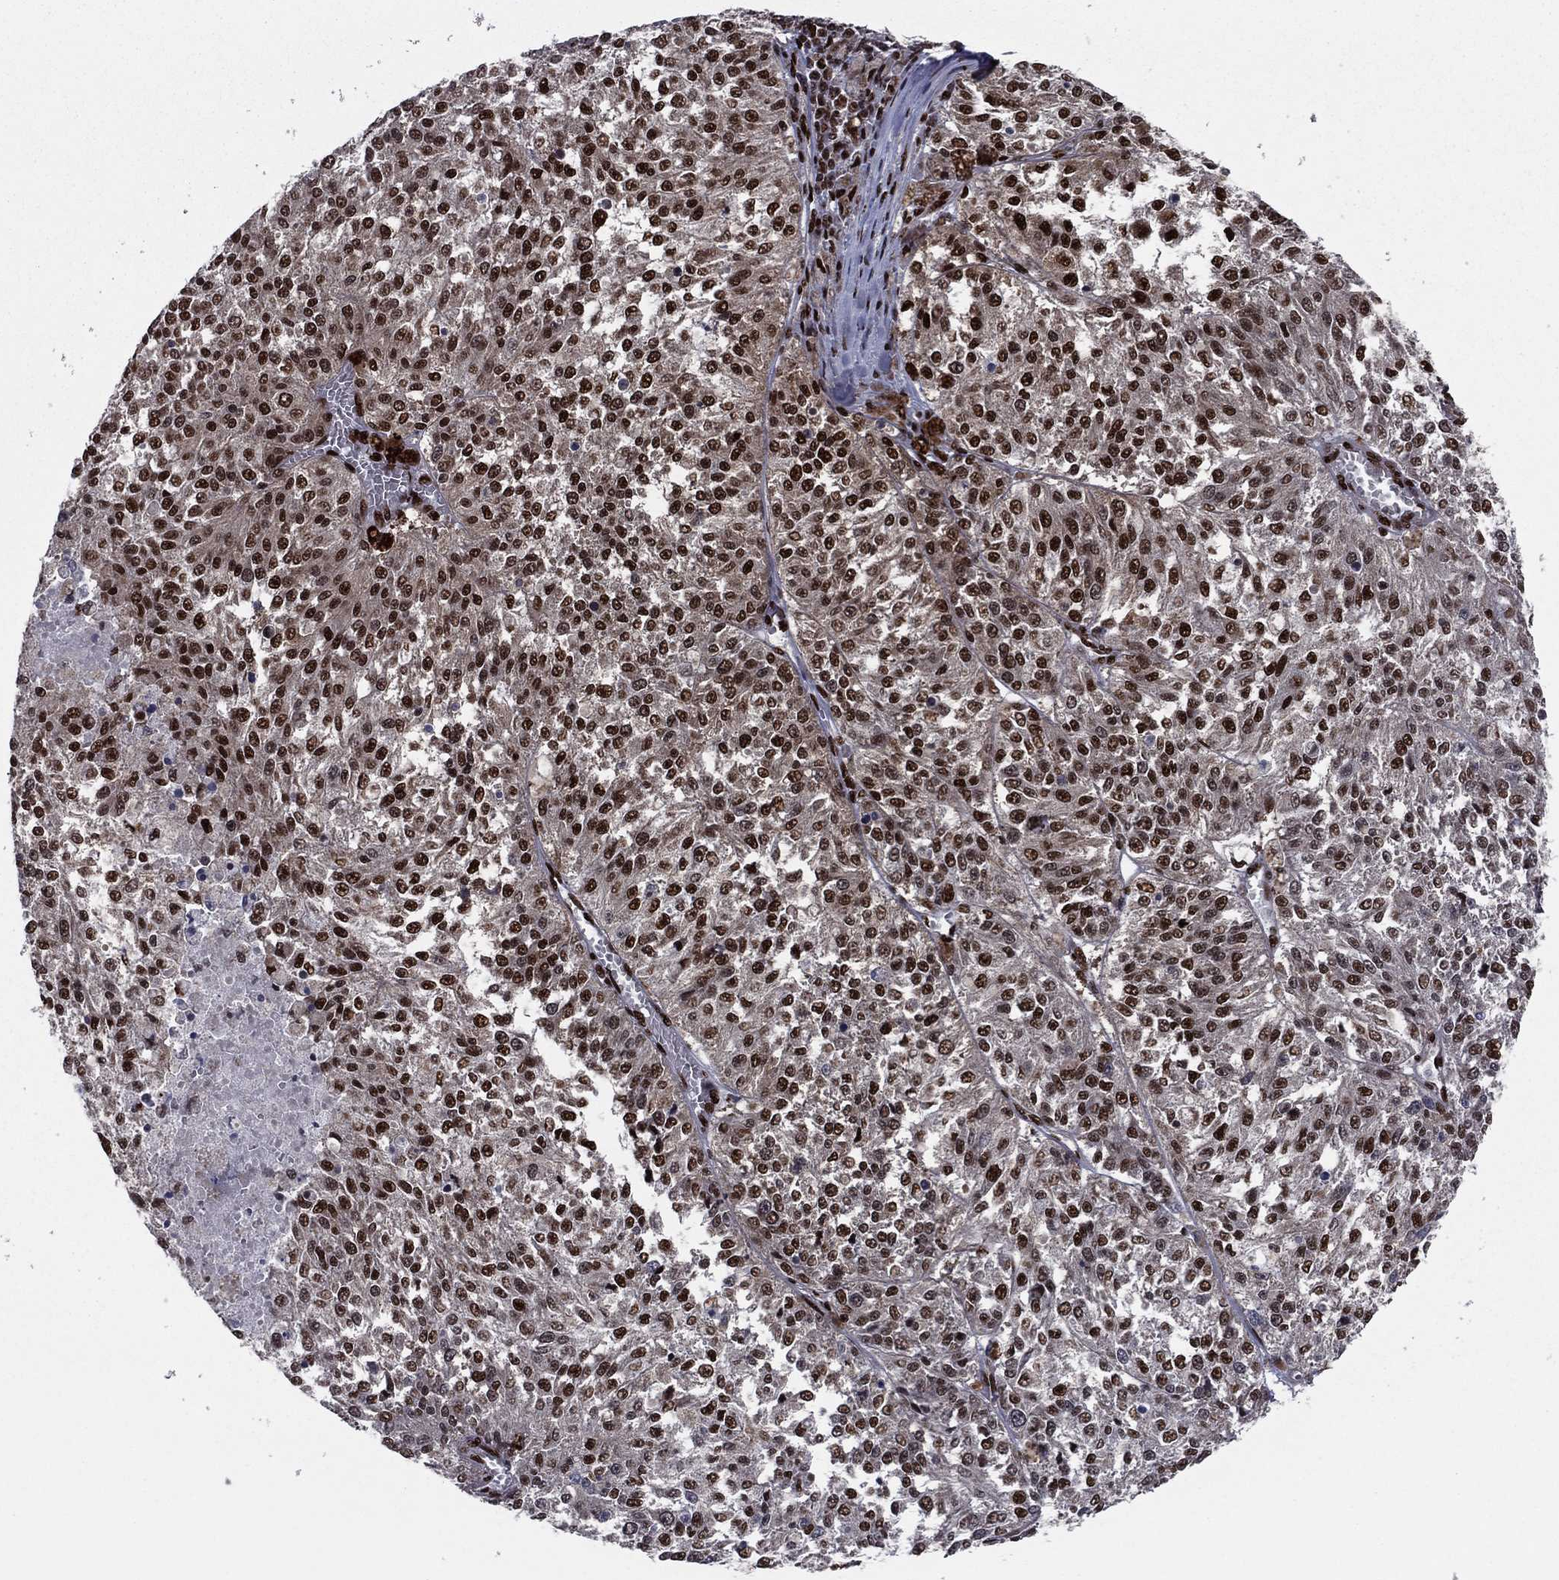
{"staining": {"intensity": "strong", "quantity": ">75%", "location": "nuclear"}, "tissue": "melanoma", "cell_type": "Tumor cells", "image_type": "cancer", "snomed": [{"axis": "morphology", "description": "Malignant melanoma, Metastatic site"}, {"axis": "topography", "description": "Lymph node"}], "caption": "This is an image of immunohistochemistry staining of melanoma, which shows strong positivity in the nuclear of tumor cells.", "gene": "TP53BP1", "patient": {"sex": "female", "age": 64}}